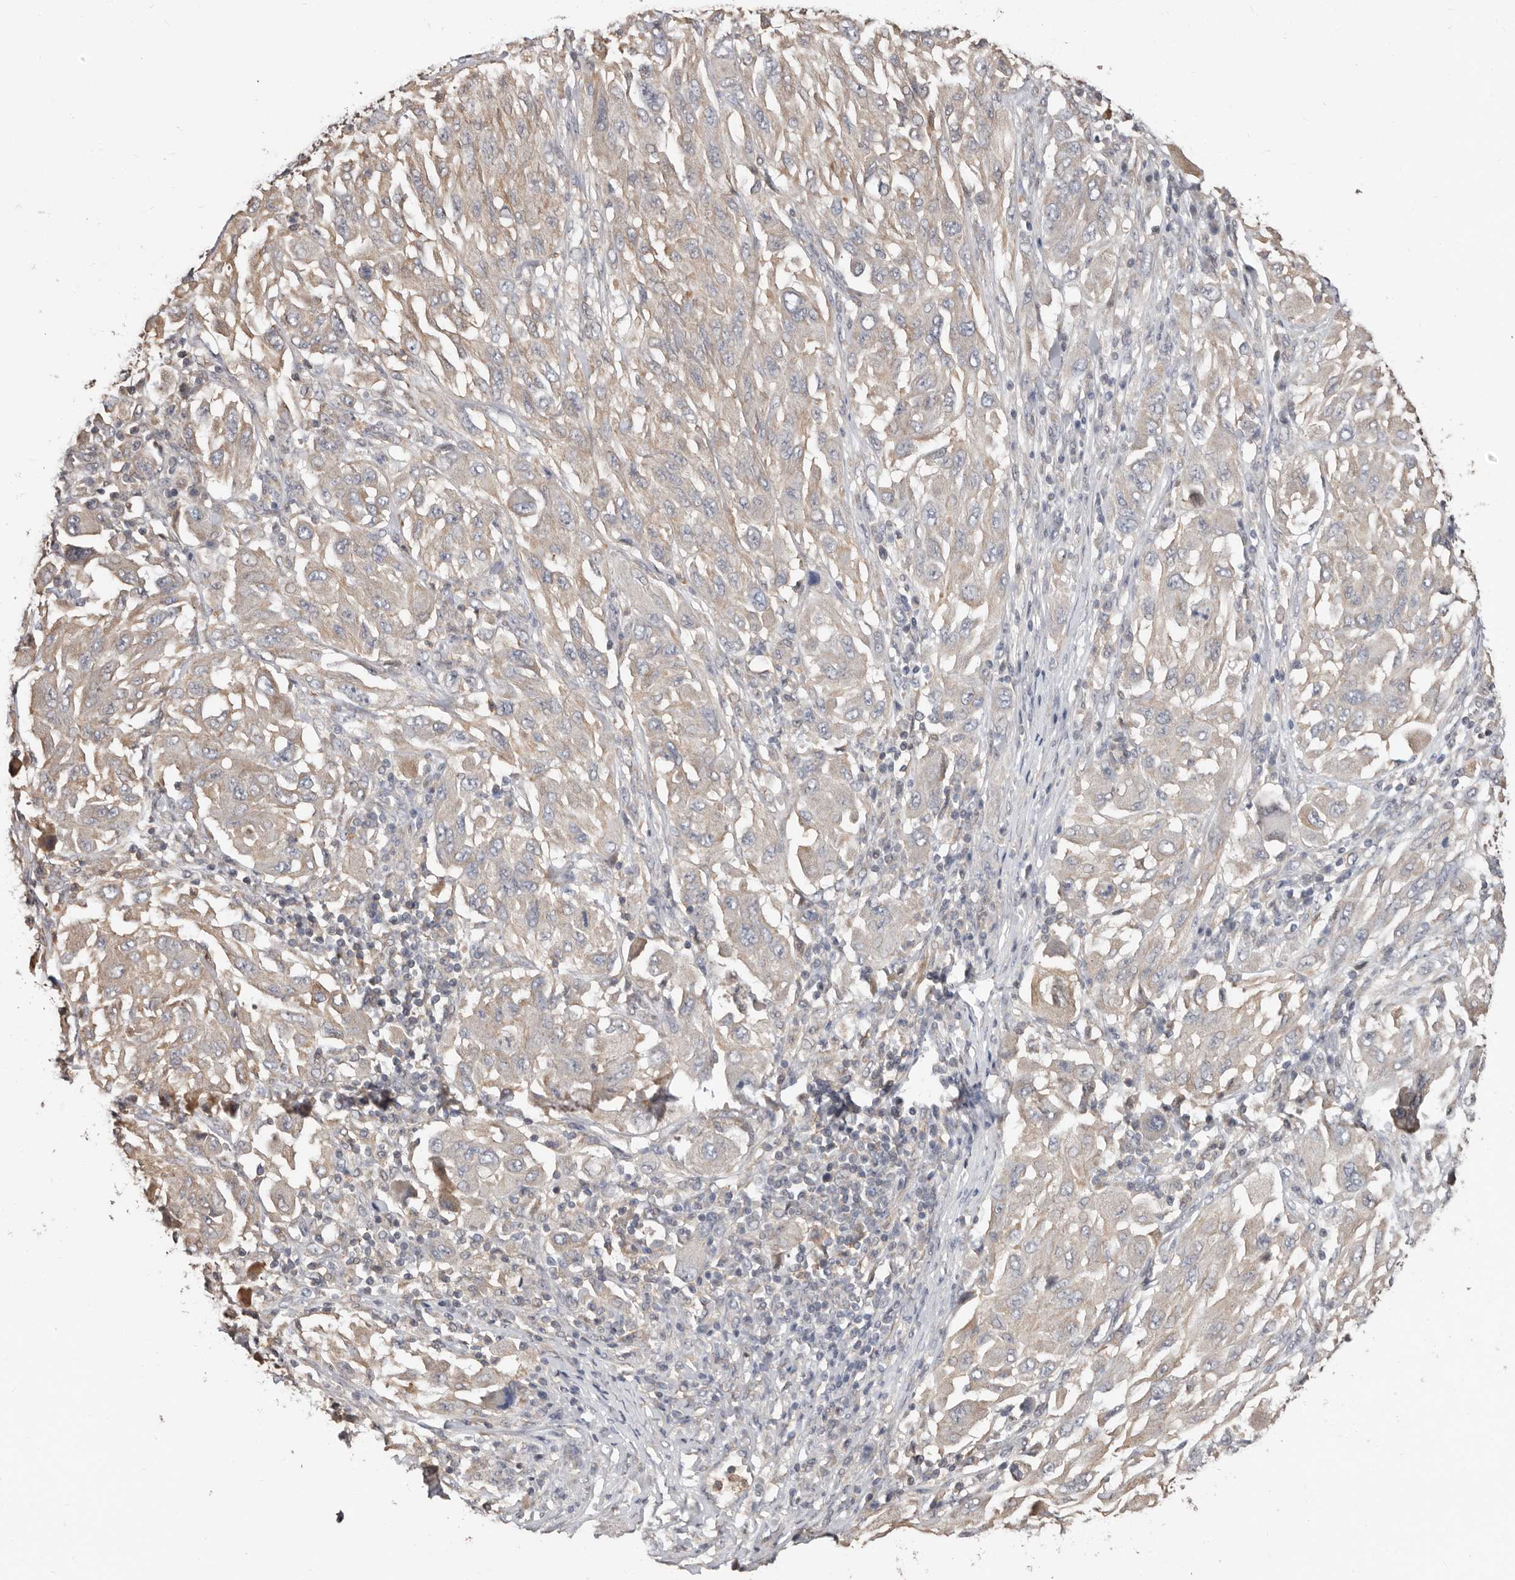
{"staining": {"intensity": "negative", "quantity": "none", "location": "none"}, "tissue": "melanoma", "cell_type": "Tumor cells", "image_type": "cancer", "snomed": [{"axis": "morphology", "description": "Malignant melanoma, NOS"}, {"axis": "topography", "description": "Skin"}], "caption": "Immunohistochemistry (IHC) photomicrograph of malignant melanoma stained for a protein (brown), which reveals no staining in tumor cells.", "gene": "MRPL18", "patient": {"sex": "female", "age": 91}}